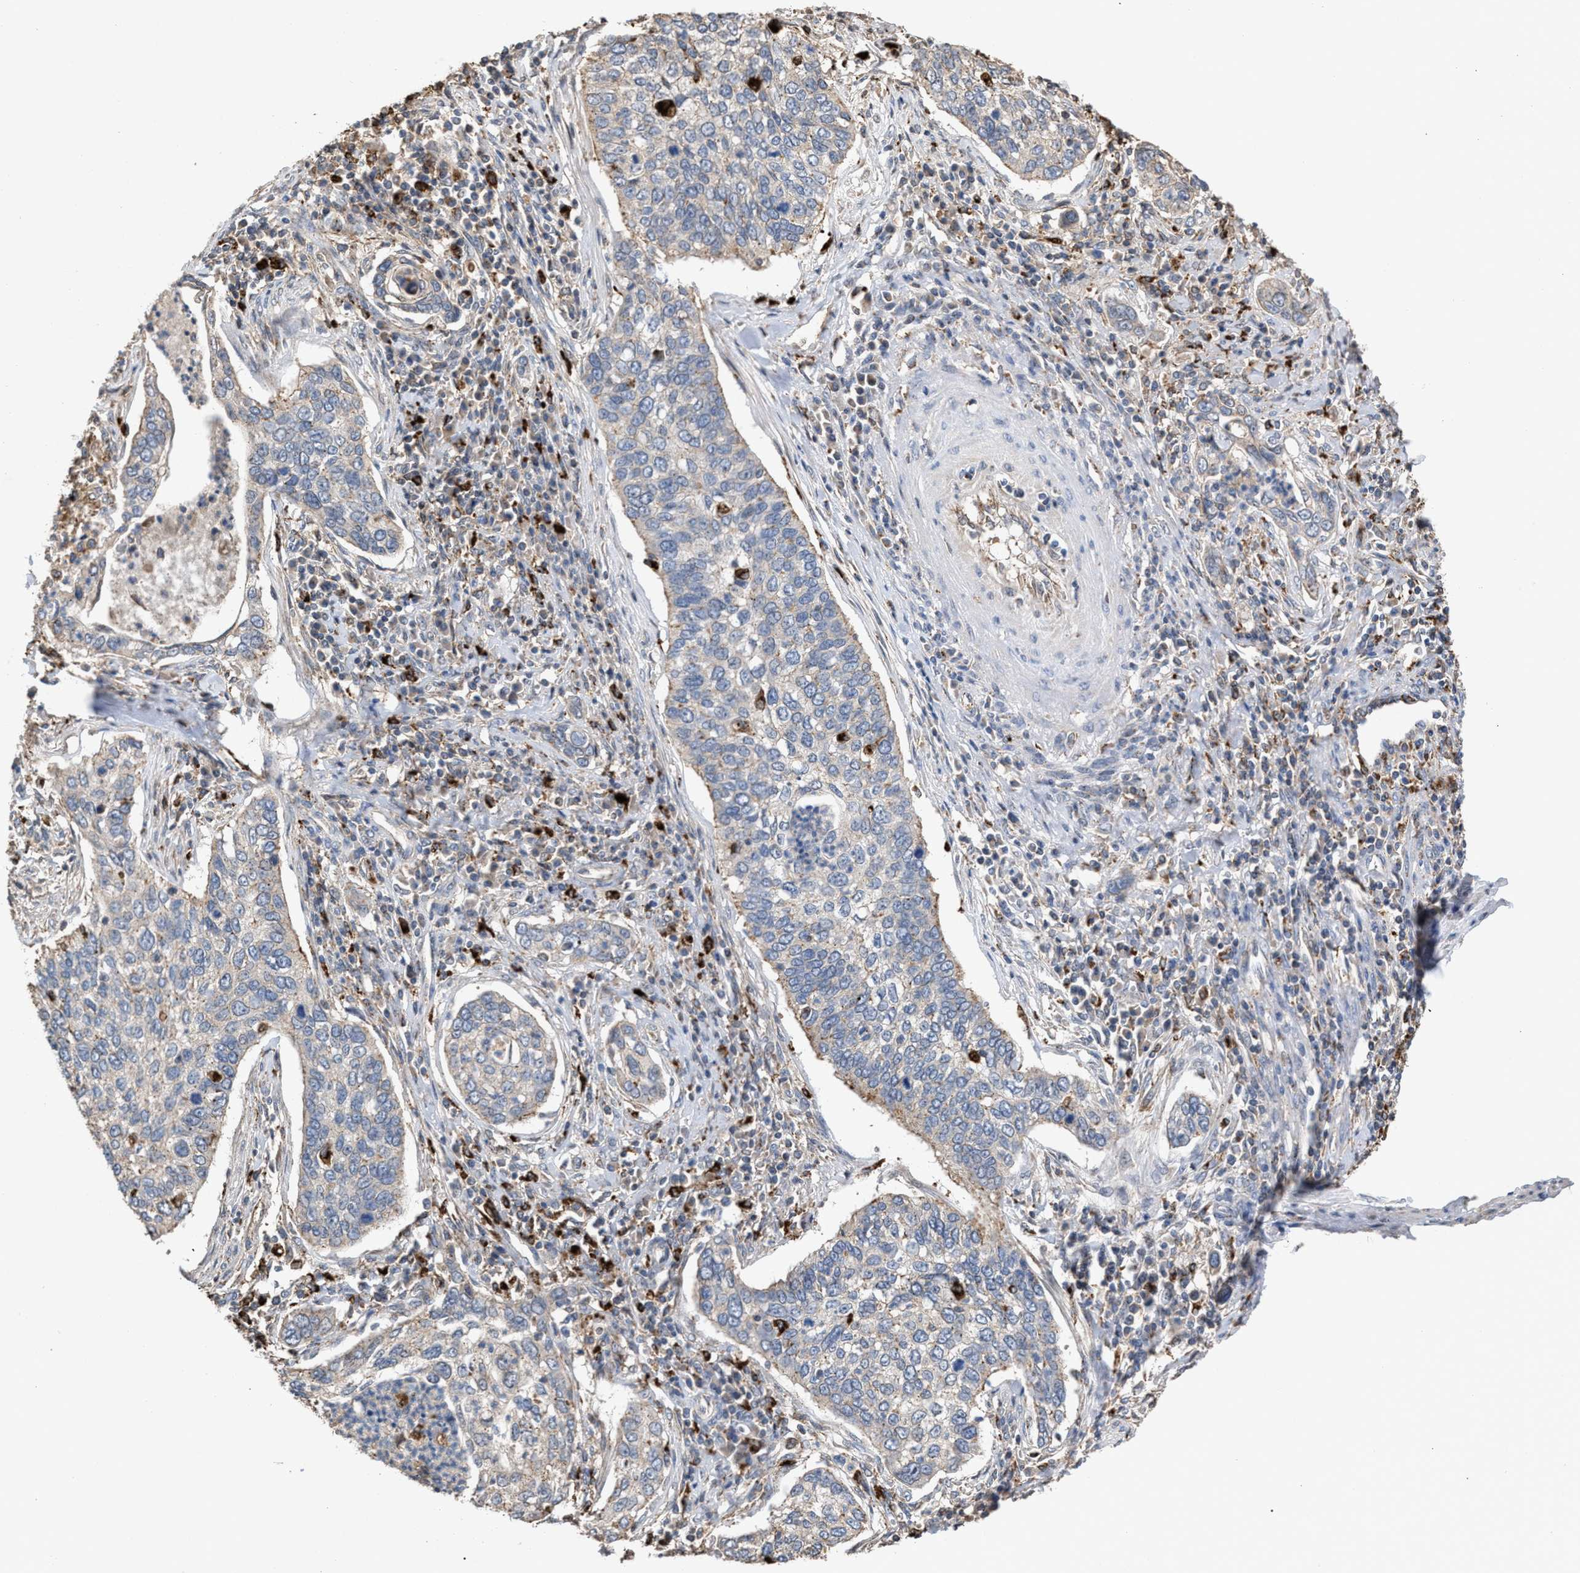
{"staining": {"intensity": "weak", "quantity": "<25%", "location": "cytoplasmic/membranous"}, "tissue": "cervical cancer", "cell_type": "Tumor cells", "image_type": "cancer", "snomed": [{"axis": "morphology", "description": "Squamous cell carcinoma, NOS"}, {"axis": "topography", "description": "Cervix"}], "caption": "The photomicrograph shows no significant staining in tumor cells of cervical cancer.", "gene": "ELMO3", "patient": {"sex": "female", "age": 53}}